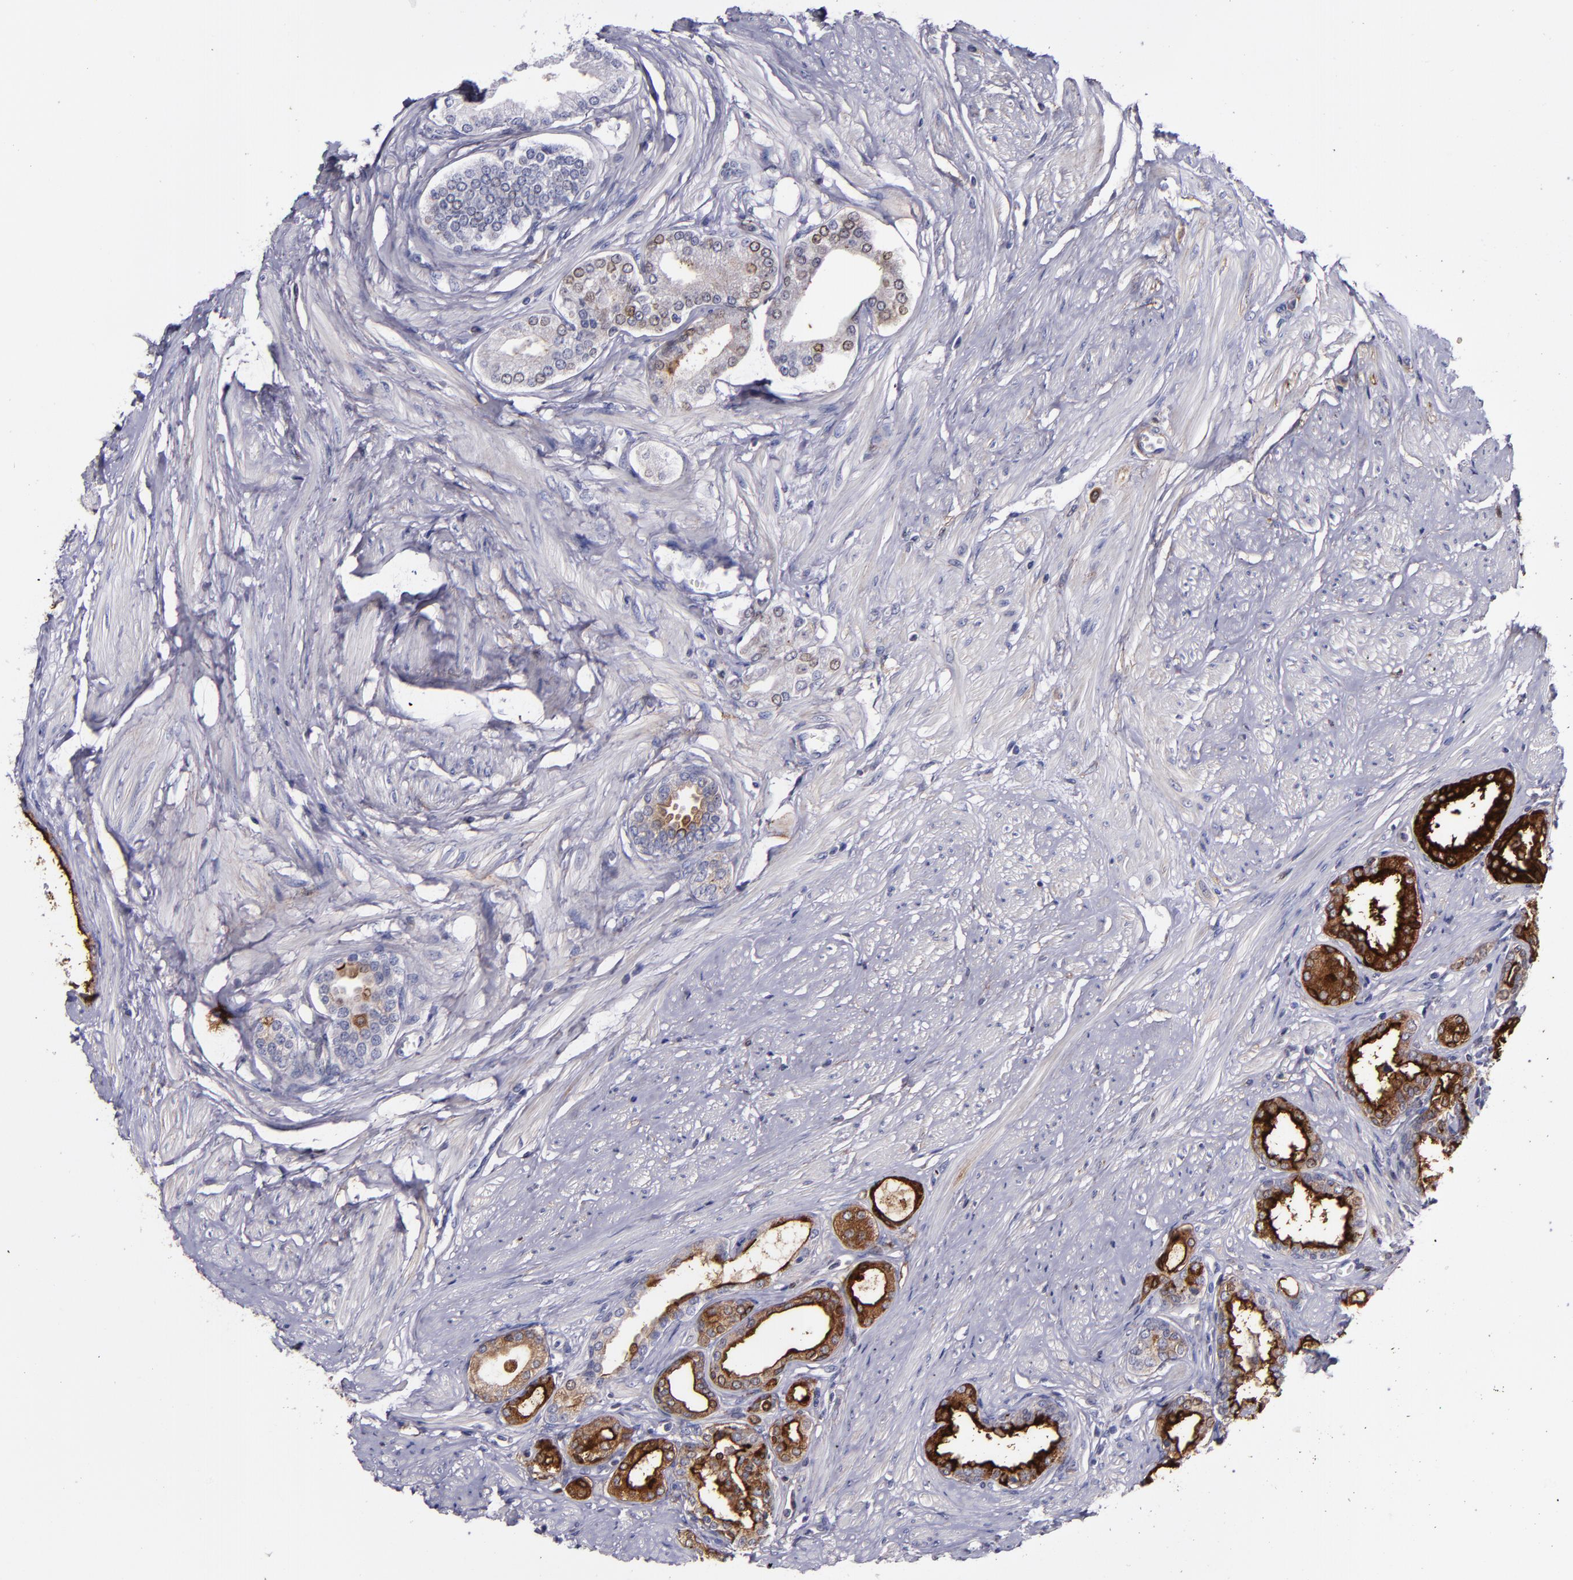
{"staining": {"intensity": "strong", "quantity": ">75%", "location": "cytoplasmic/membranous"}, "tissue": "prostate", "cell_type": "Glandular cells", "image_type": "normal", "snomed": [{"axis": "morphology", "description": "Normal tissue, NOS"}, {"axis": "topography", "description": "Prostate"}], "caption": "This micrograph displays normal prostate stained with IHC to label a protein in brown. The cytoplasmic/membranous of glandular cells show strong positivity for the protein. Nuclei are counter-stained blue.", "gene": "MFGE8", "patient": {"sex": "male", "age": 64}}